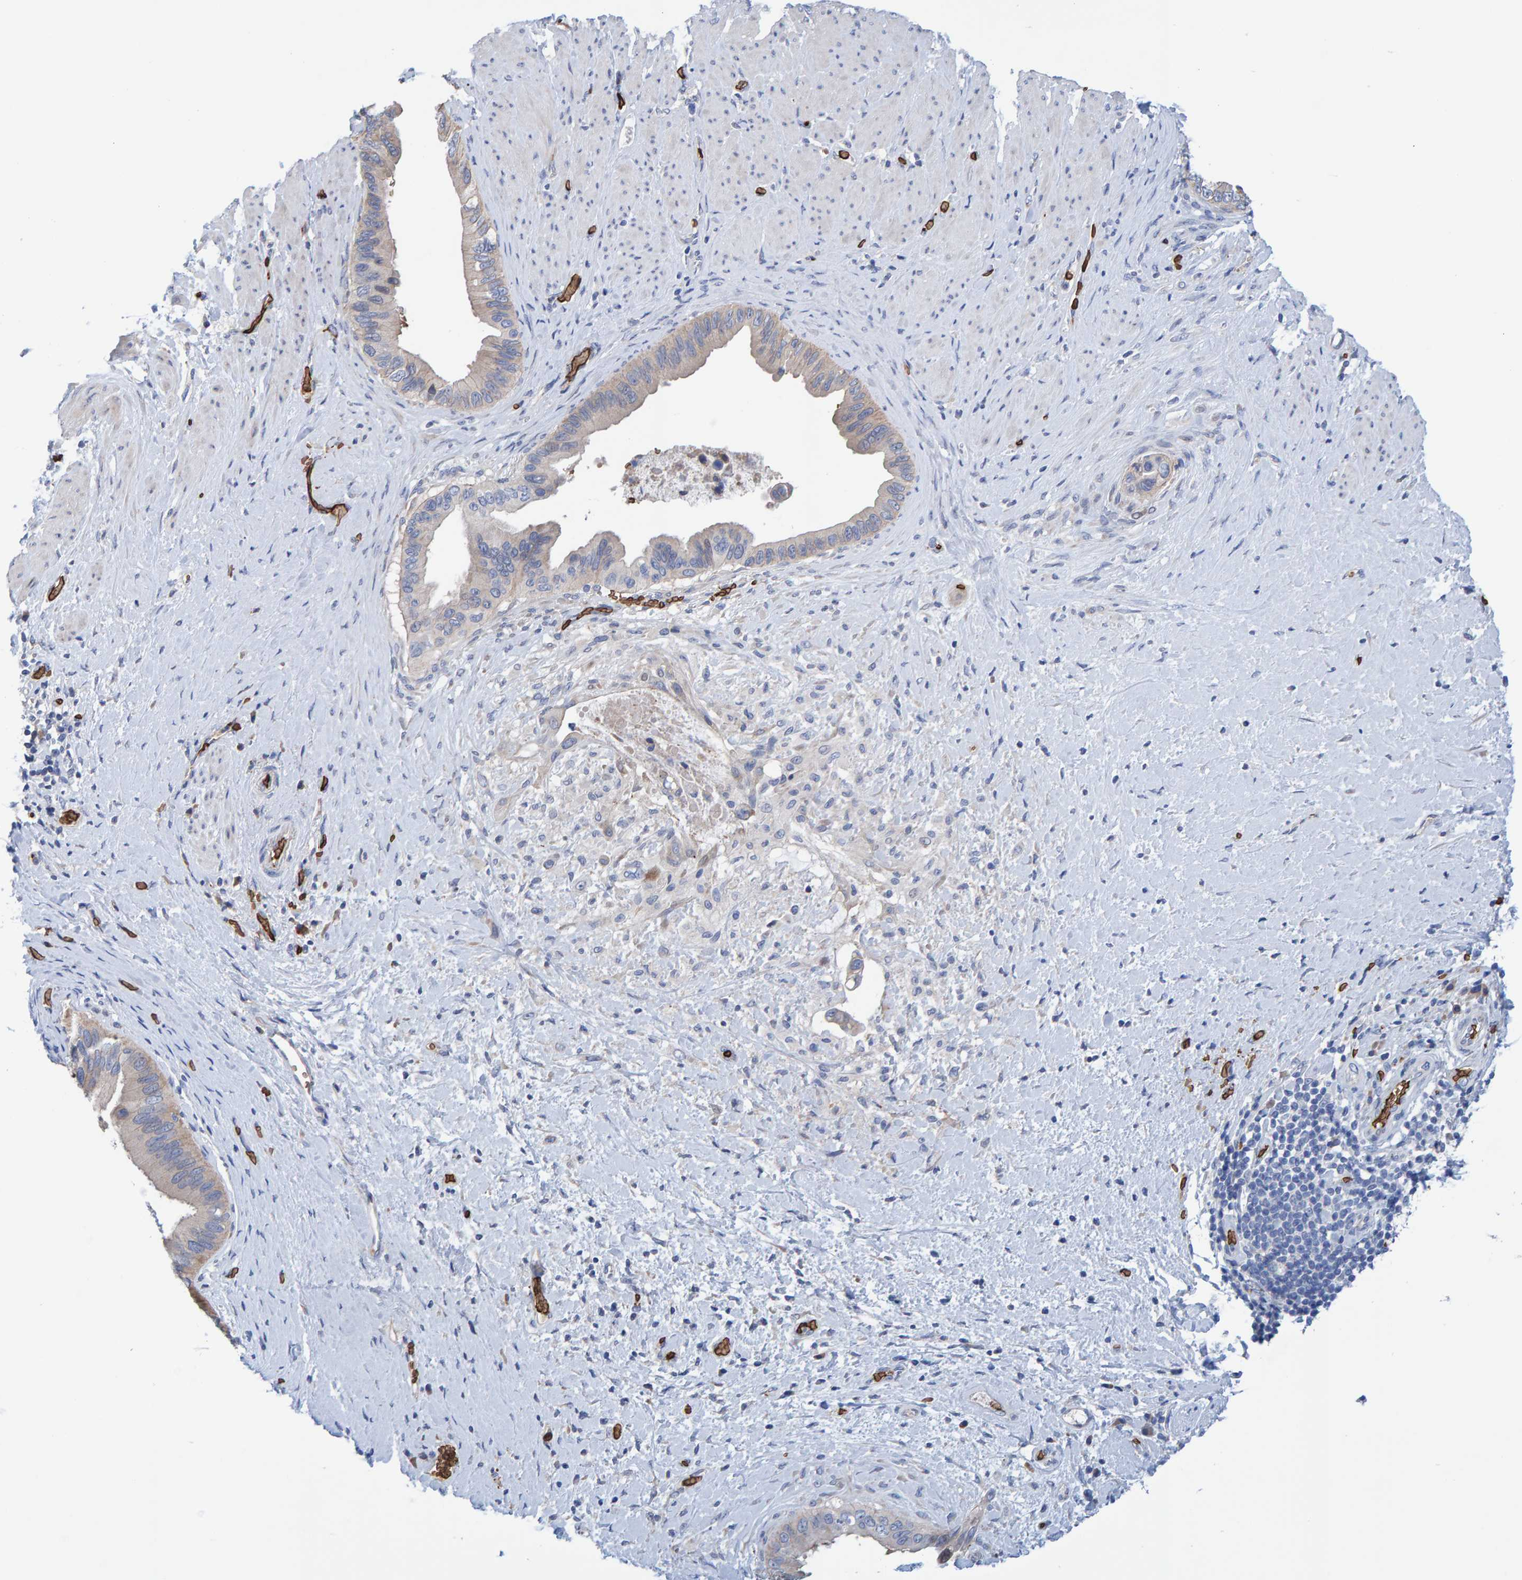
{"staining": {"intensity": "weak", "quantity": ">75%", "location": "cytoplasmic/membranous"}, "tissue": "pancreatic cancer", "cell_type": "Tumor cells", "image_type": "cancer", "snomed": [{"axis": "morphology", "description": "Adenocarcinoma, NOS"}, {"axis": "topography", "description": "Pancreas"}], "caption": "Immunohistochemistry of pancreatic cancer (adenocarcinoma) shows low levels of weak cytoplasmic/membranous positivity in approximately >75% of tumor cells.", "gene": "VPS9D1", "patient": {"sex": "female", "age": 56}}